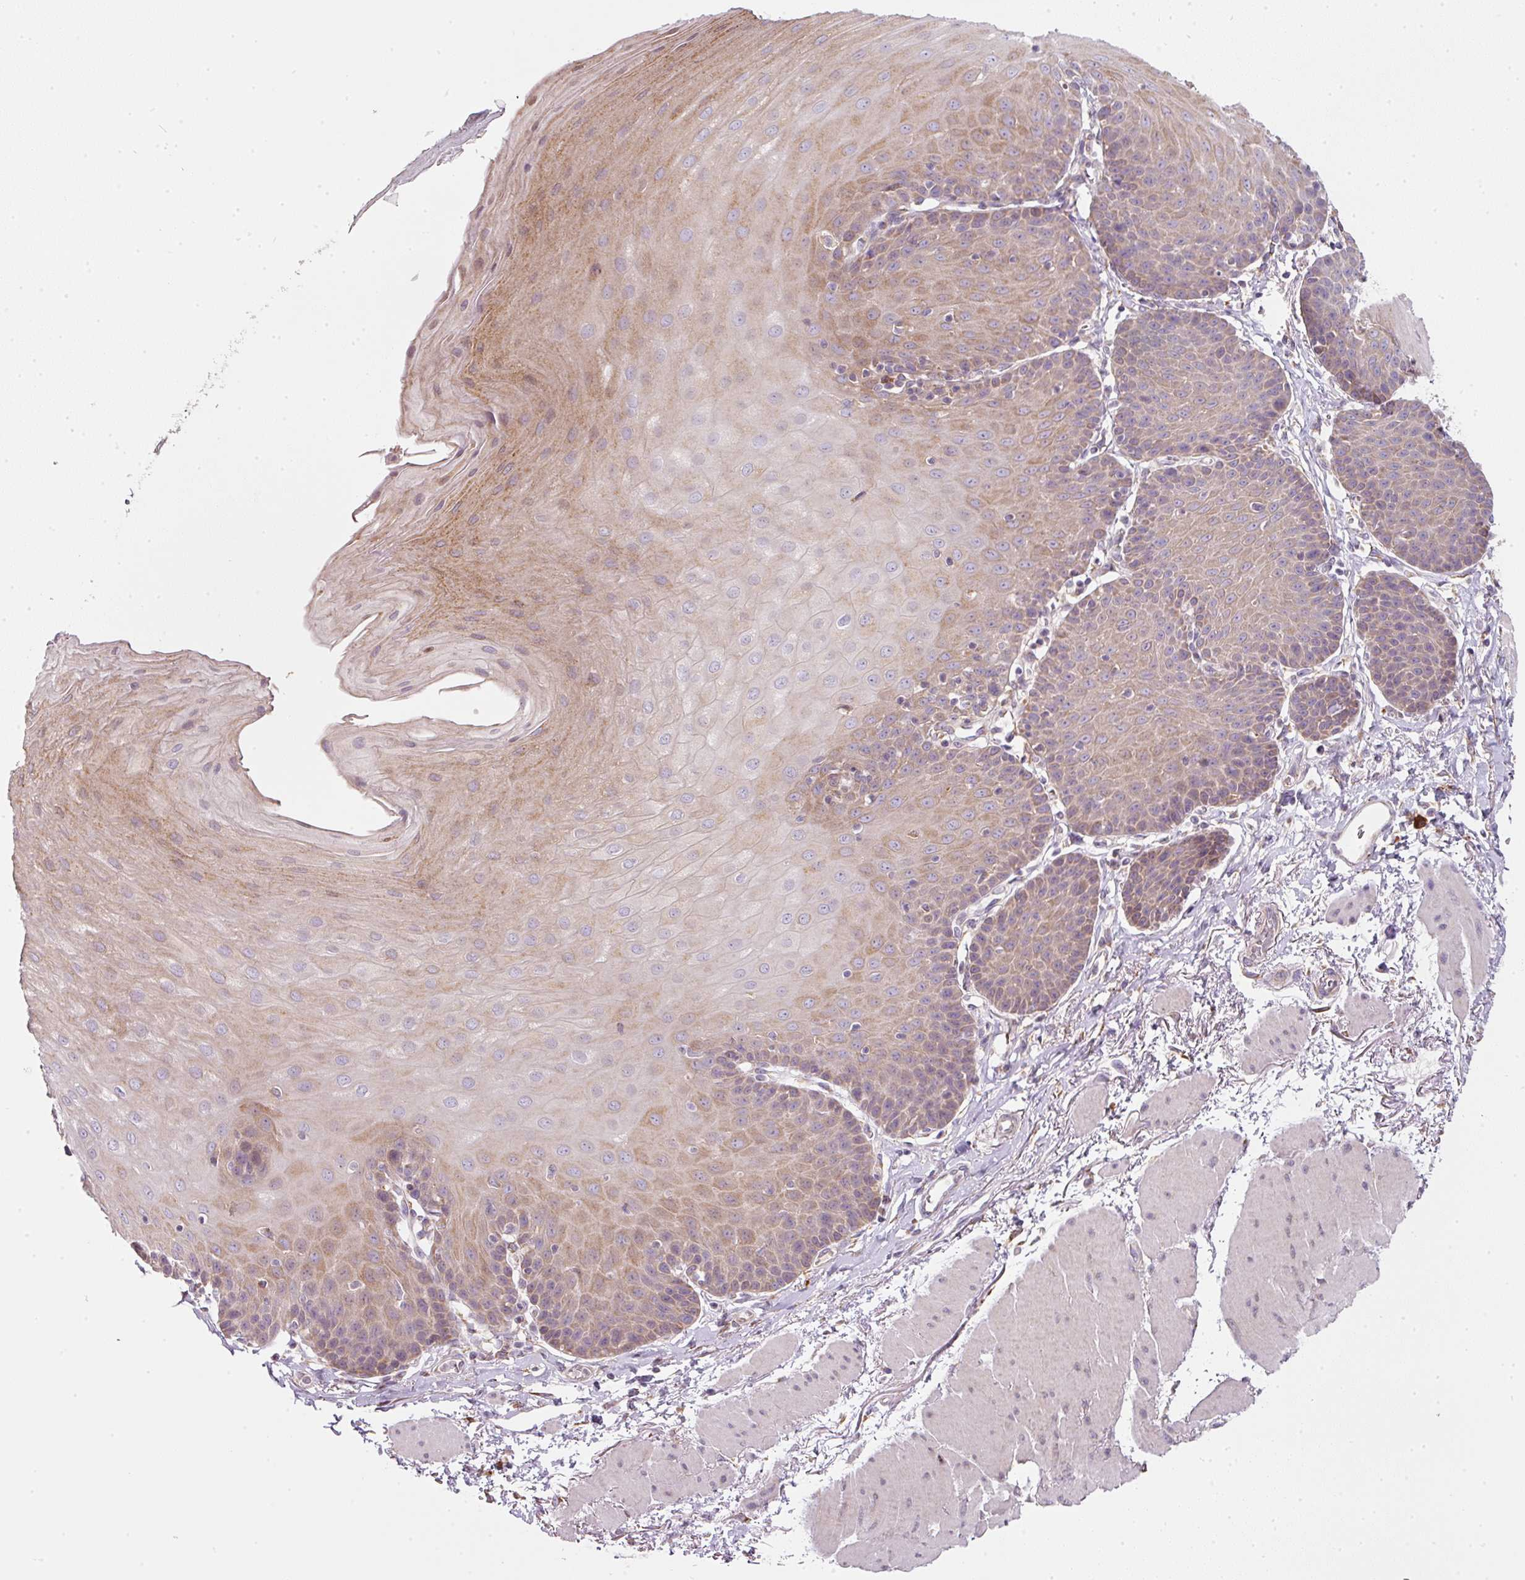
{"staining": {"intensity": "moderate", "quantity": "25%-75%", "location": "cytoplasmic/membranous"}, "tissue": "esophagus", "cell_type": "Squamous epithelial cells", "image_type": "normal", "snomed": [{"axis": "morphology", "description": "Normal tissue, NOS"}, {"axis": "topography", "description": "Esophagus"}], "caption": "The histopathology image displays immunohistochemical staining of unremarkable esophagus. There is moderate cytoplasmic/membranous positivity is appreciated in approximately 25%-75% of squamous epithelial cells.", "gene": "MORN4", "patient": {"sex": "female", "age": 81}}